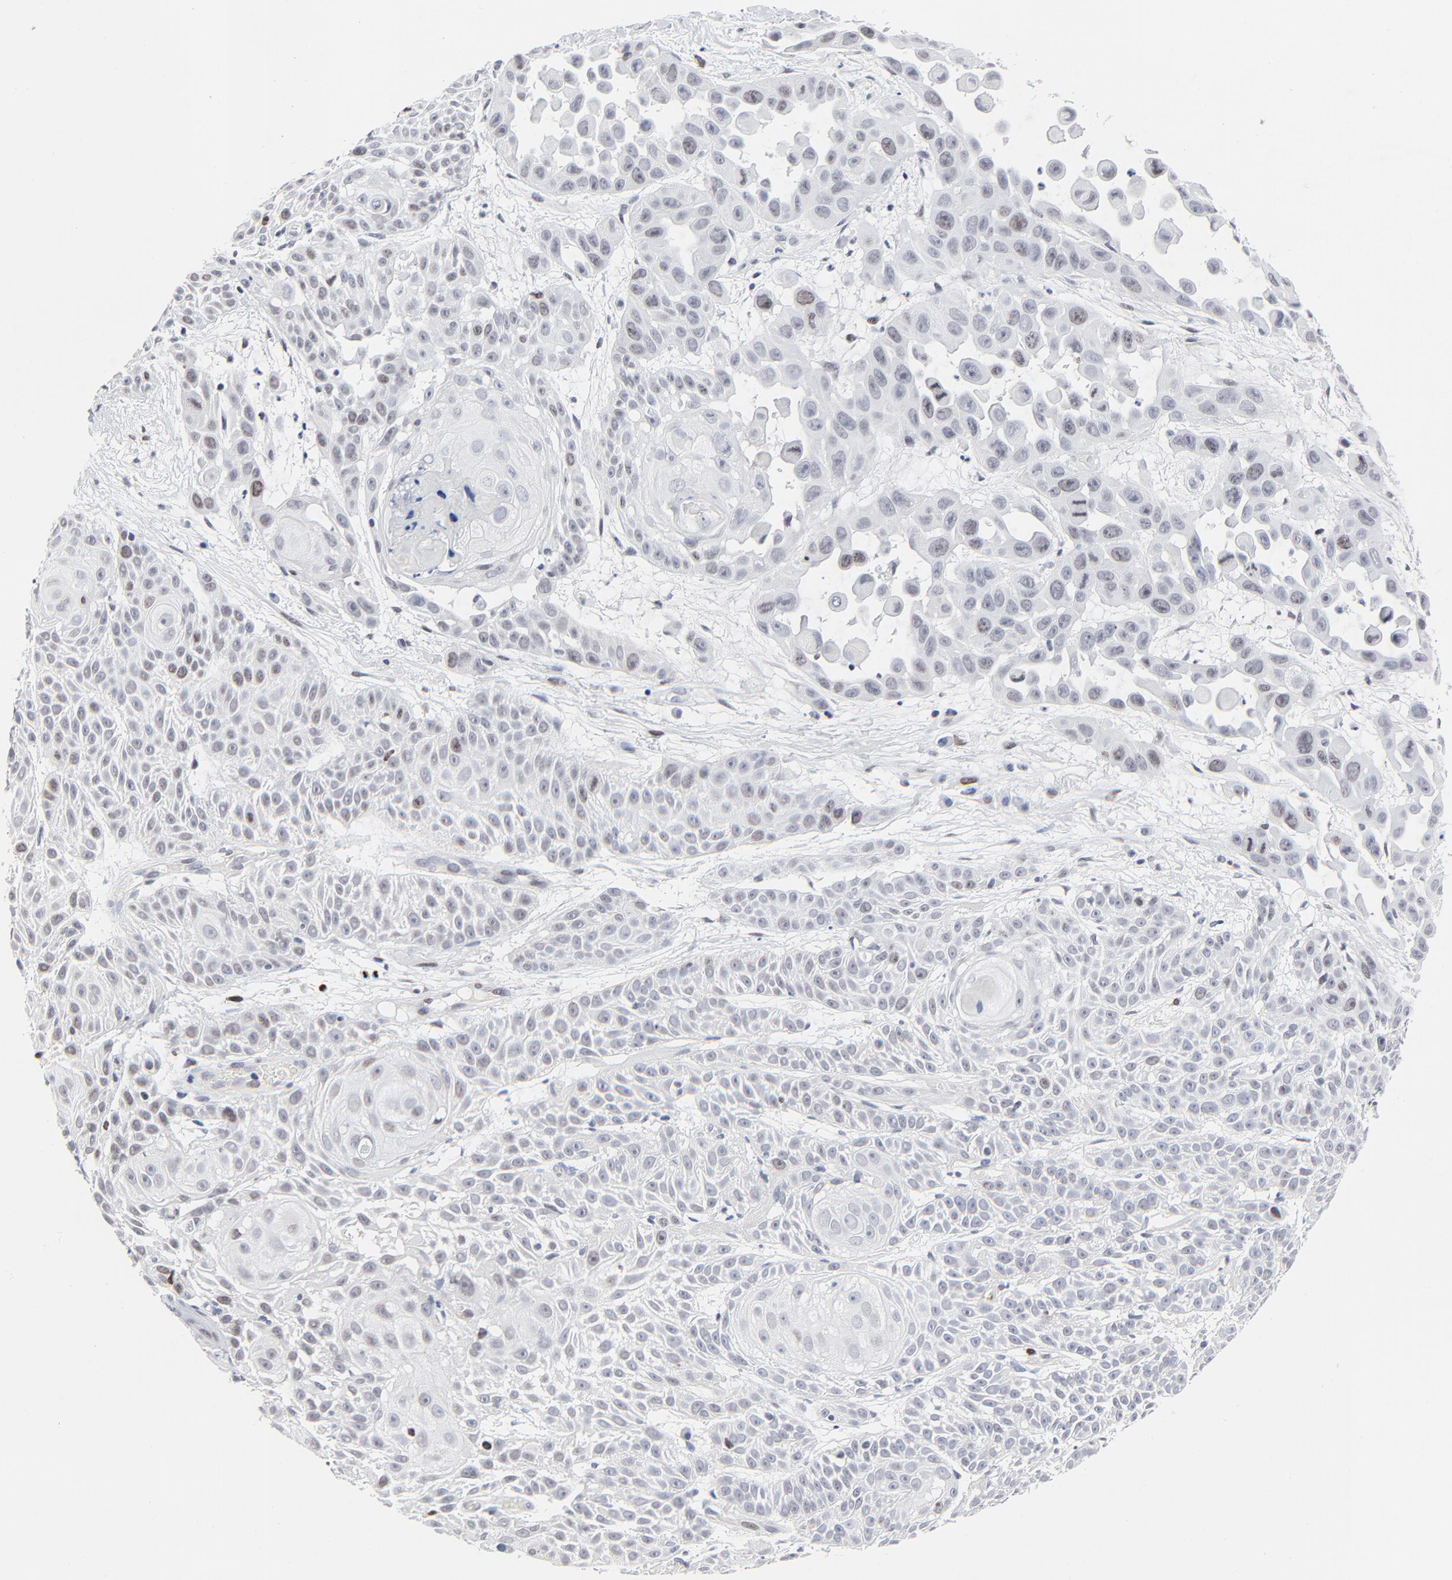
{"staining": {"intensity": "weak", "quantity": "<25%", "location": "nuclear"}, "tissue": "skin cancer", "cell_type": "Tumor cells", "image_type": "cancer", "snomed": [{"axis": "morphology", "description": "Squamous cell carcinoma, NOS"}, {"axis": "topography", "description": "Skin"}], "caption": "Immunohistochemical staining of human skin cancer (squamous cell carcinoma) reveals no significant expression in tumor cells.", "gene": "ZNF589", "patient": {"sex": "male", "age": 81}}